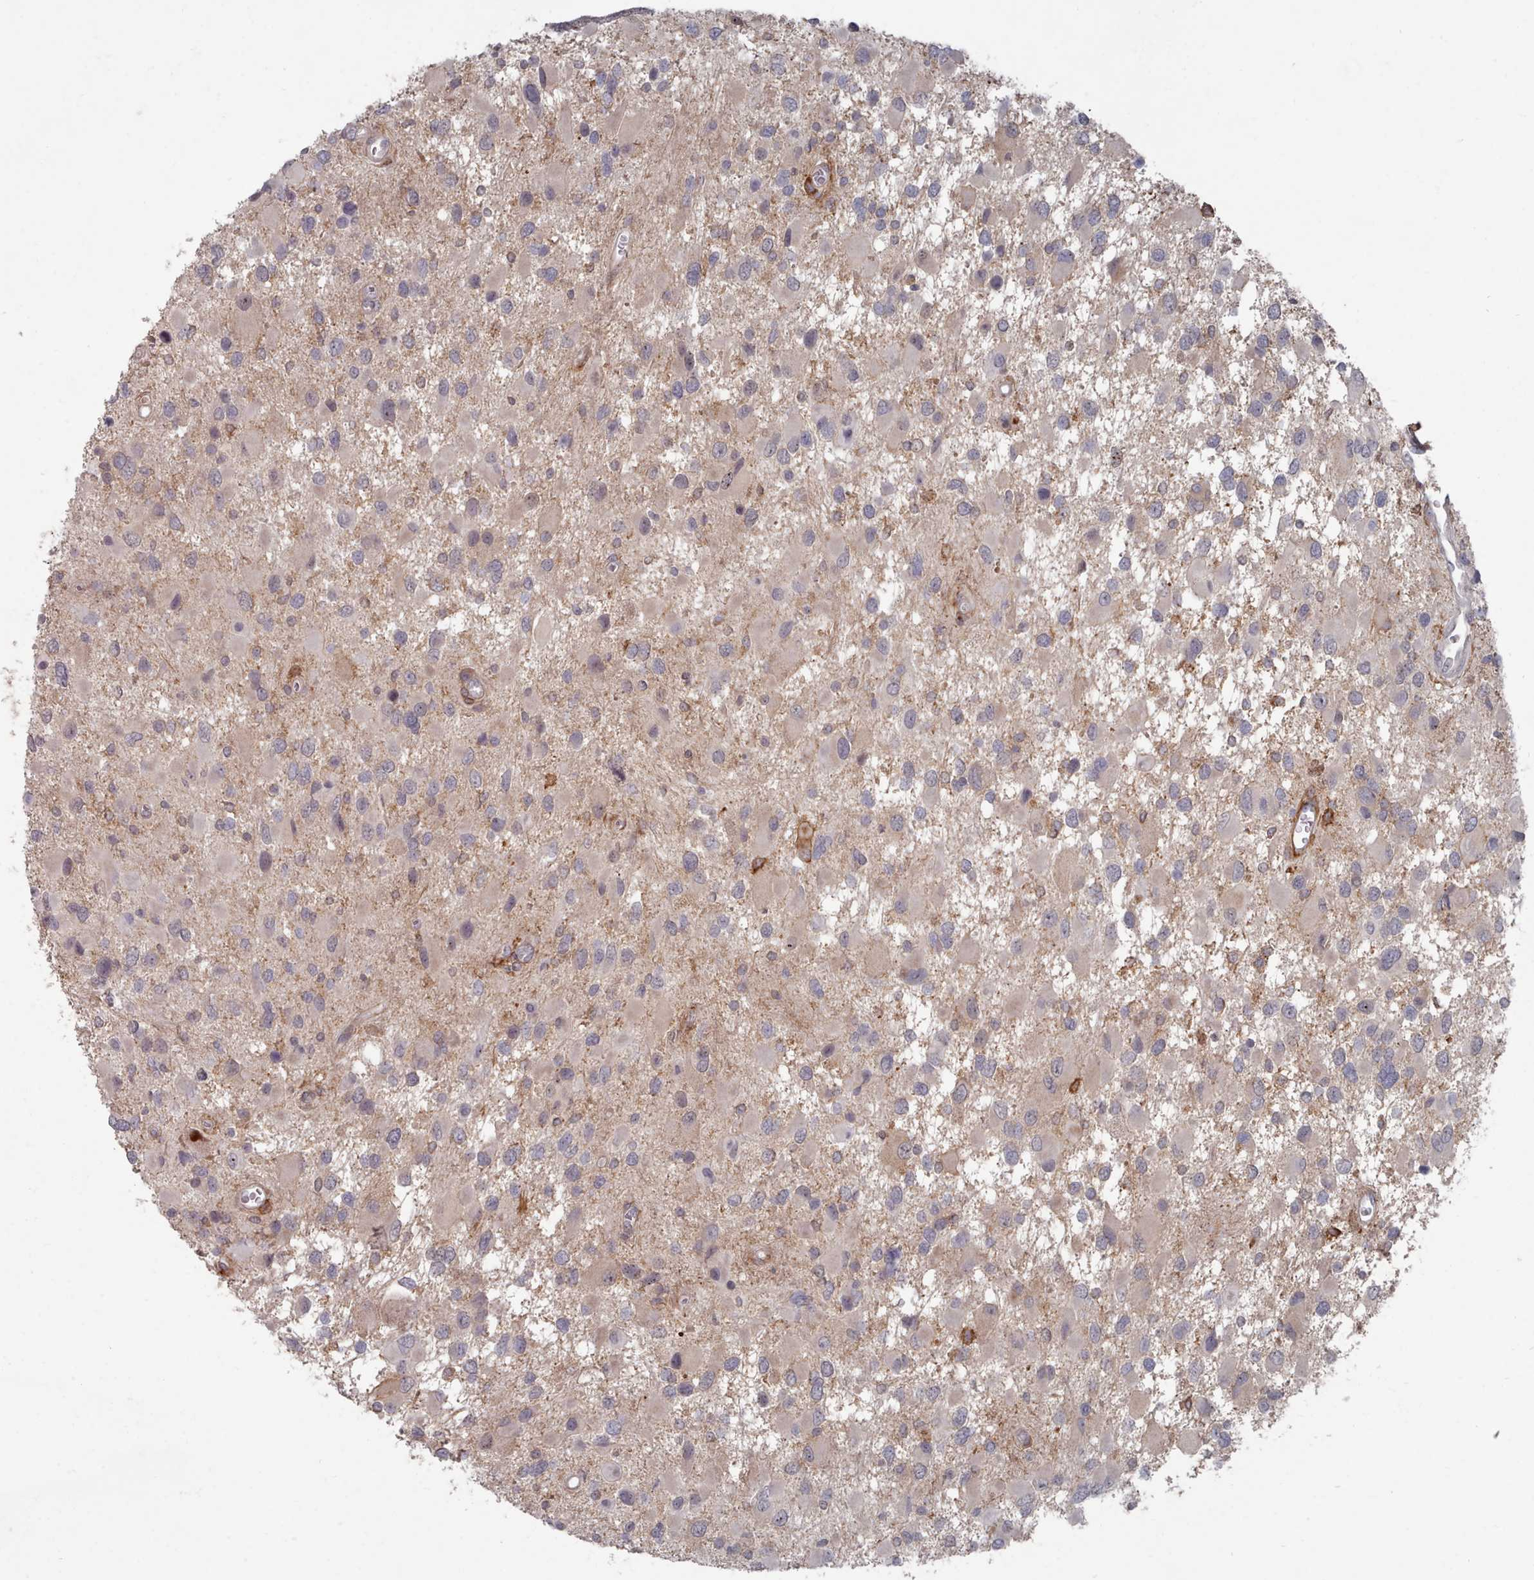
{"staining": {"intensity": "weak", "quantity": "<25%", "location": "cytoplasmic/membranous"}, "tissue": "glioma", "cell_type": "Tumor cells", "image_type": "cancer", "snomed": [{"axis": "morphology", "description": "Glioma, malignant, High grade"}, {"axis": "topography", "description": "Brain"}], "caption": "High magnification brightfield microscopy of glioma stained with DAB (3,3'-diaminobenzidine) (brown) and counterstained with hematoxylin (blue): tumor cells show no significant staining.", "gene": "COL8A2", "patient": {"sex": "male", "age": 53}}